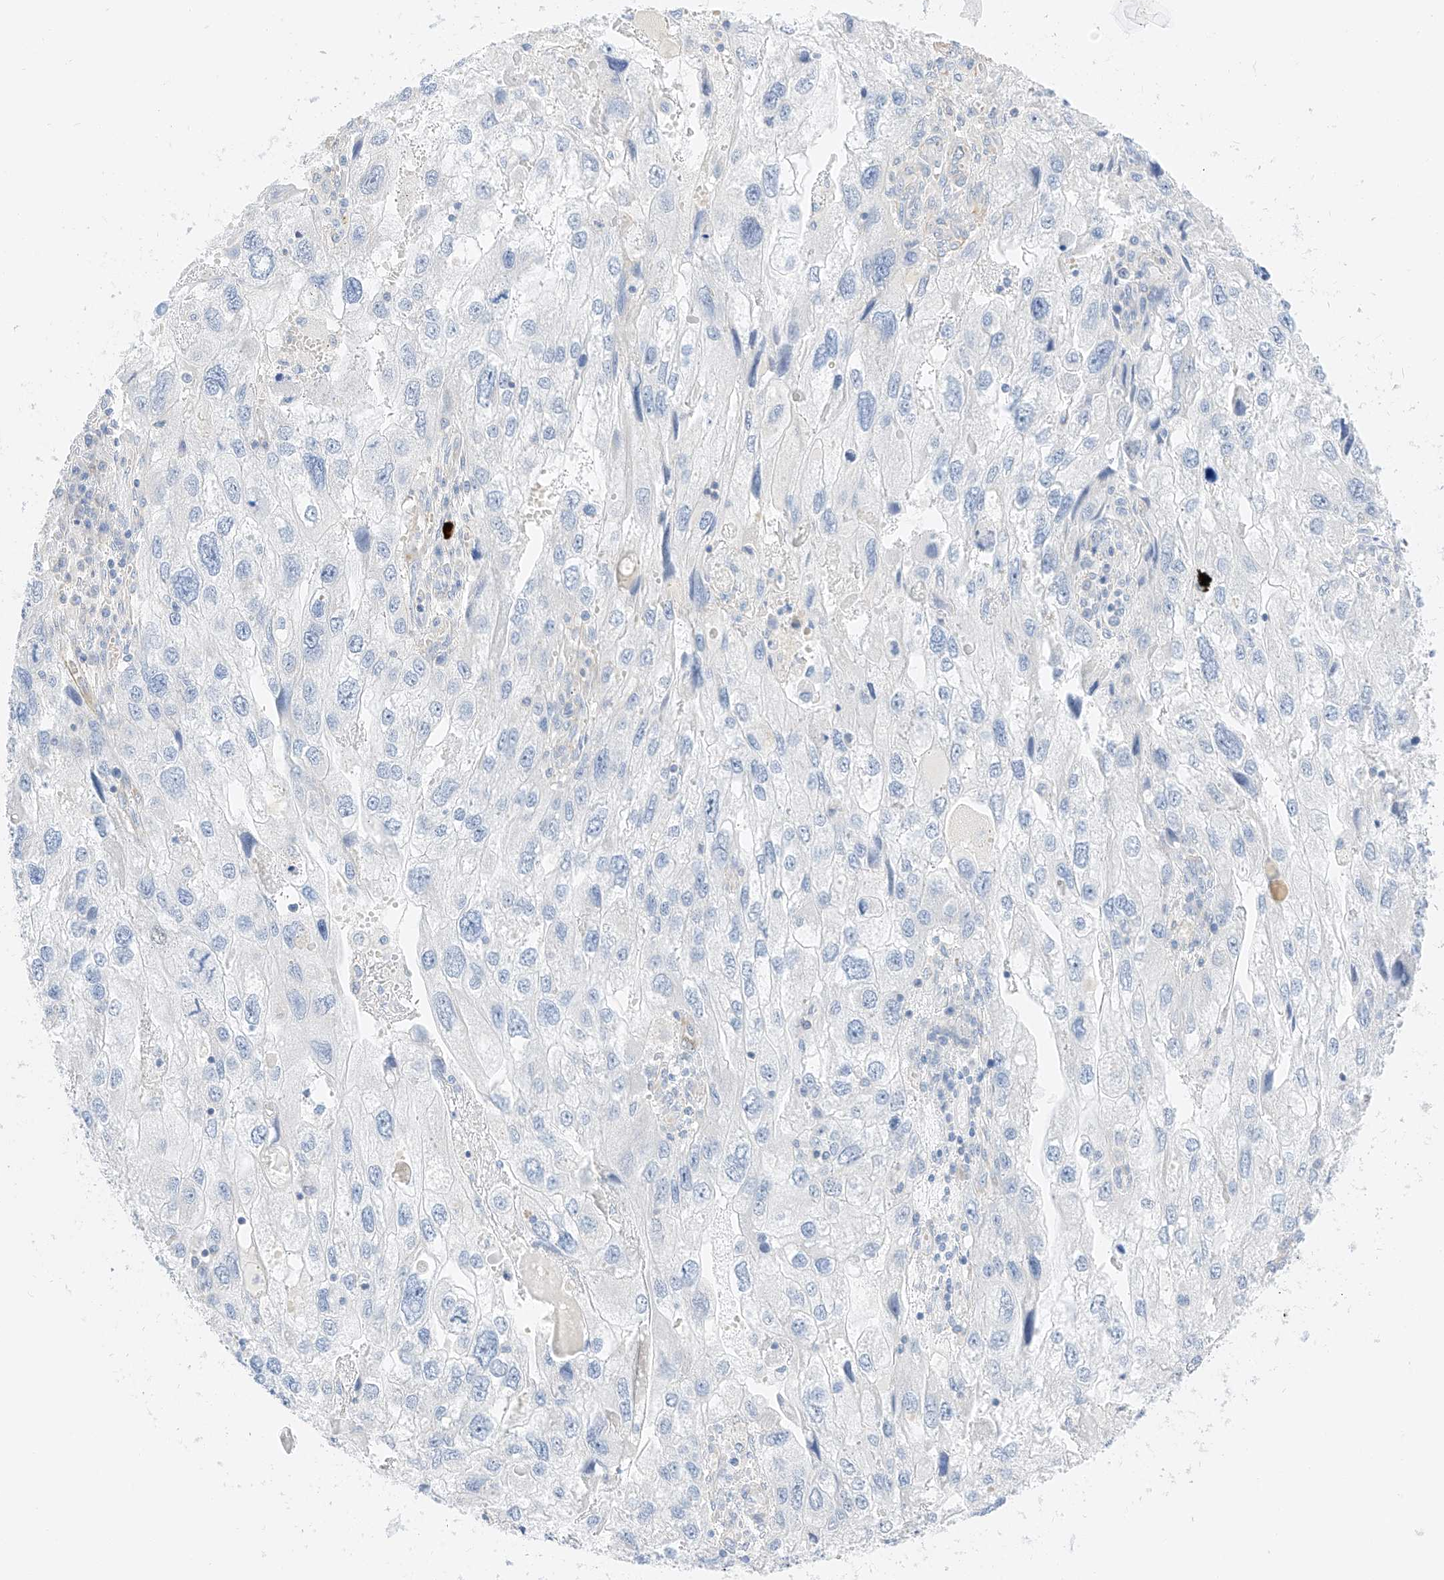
{"staining": {"intensity": "negative", "quantity": "none", "location": "none"}, "tissue": "endometrial cancer", "cell_type": "Tumor cells", "image_type": "cancer", "snomed": [{"axis": "morphology", "description": "Adenocarcinoma, NOS"}, {"axis": "topography", "description": "Endometrium"}], "caption": "This is an immunohistochemistry micrograph of human endometrial adenocarcinoma. There is no expression in tumor cells.", "gene": "CDCP2", "patient": {"sex": "female", "age": 49}}